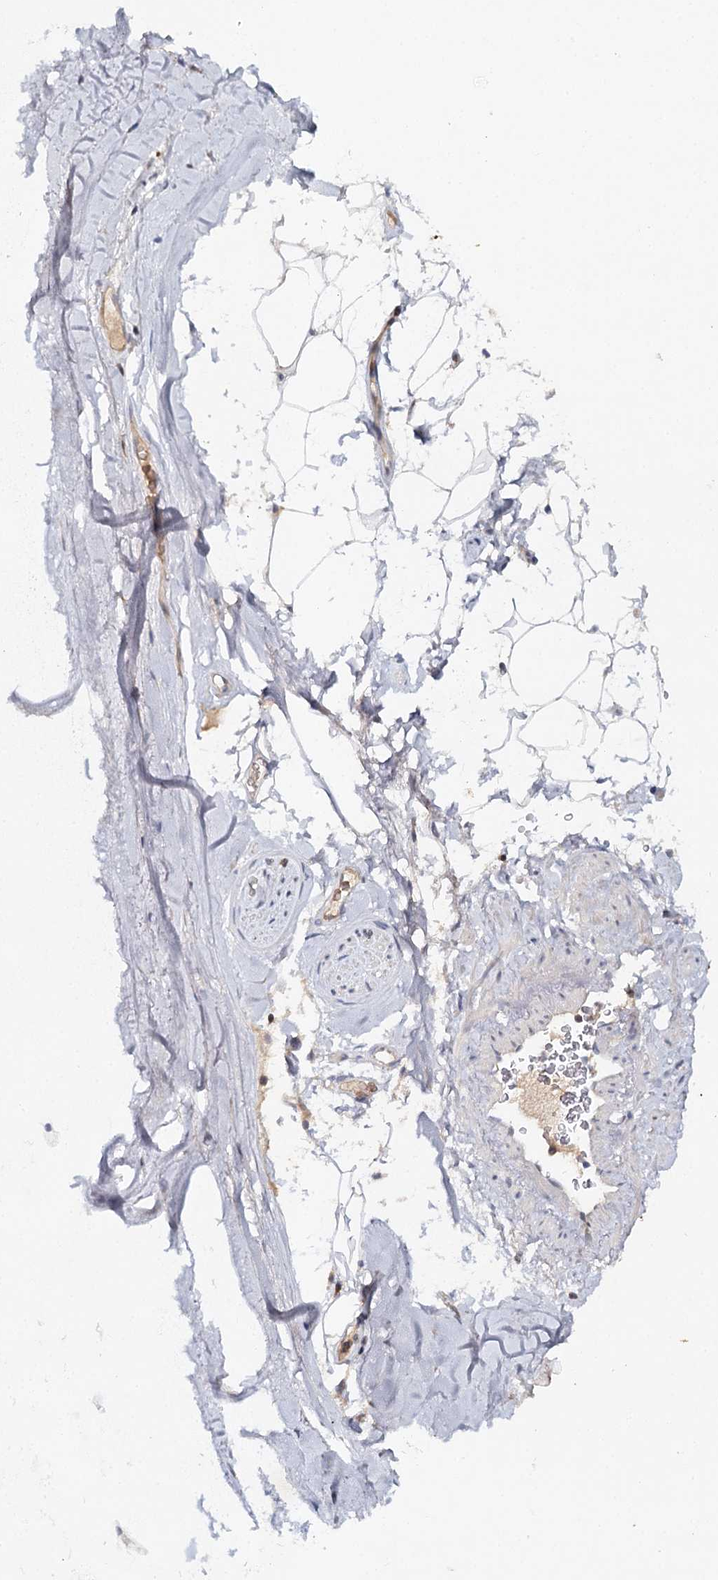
{"staining": {"intensity": "negative", "quantity": "none", "location": "none"}, "tissue": "adipose tissue", "cell_type": "Adipocytes", "image_type": "normal", "snomed": [{"axis": "morphology", "description": "Normal tissue, NOS"}, {"axis": "topography", "description": "Cartilage tissue"}, {"axis": "topography", "description": "Bronchus"}], "caption": "An IHC histopathology image of benign adipose tissue is shown. There is no staining in adipocytes of adipose tissue.", "gene": "SLC41A2", "patient": {"sex": "female", "age": 73}}